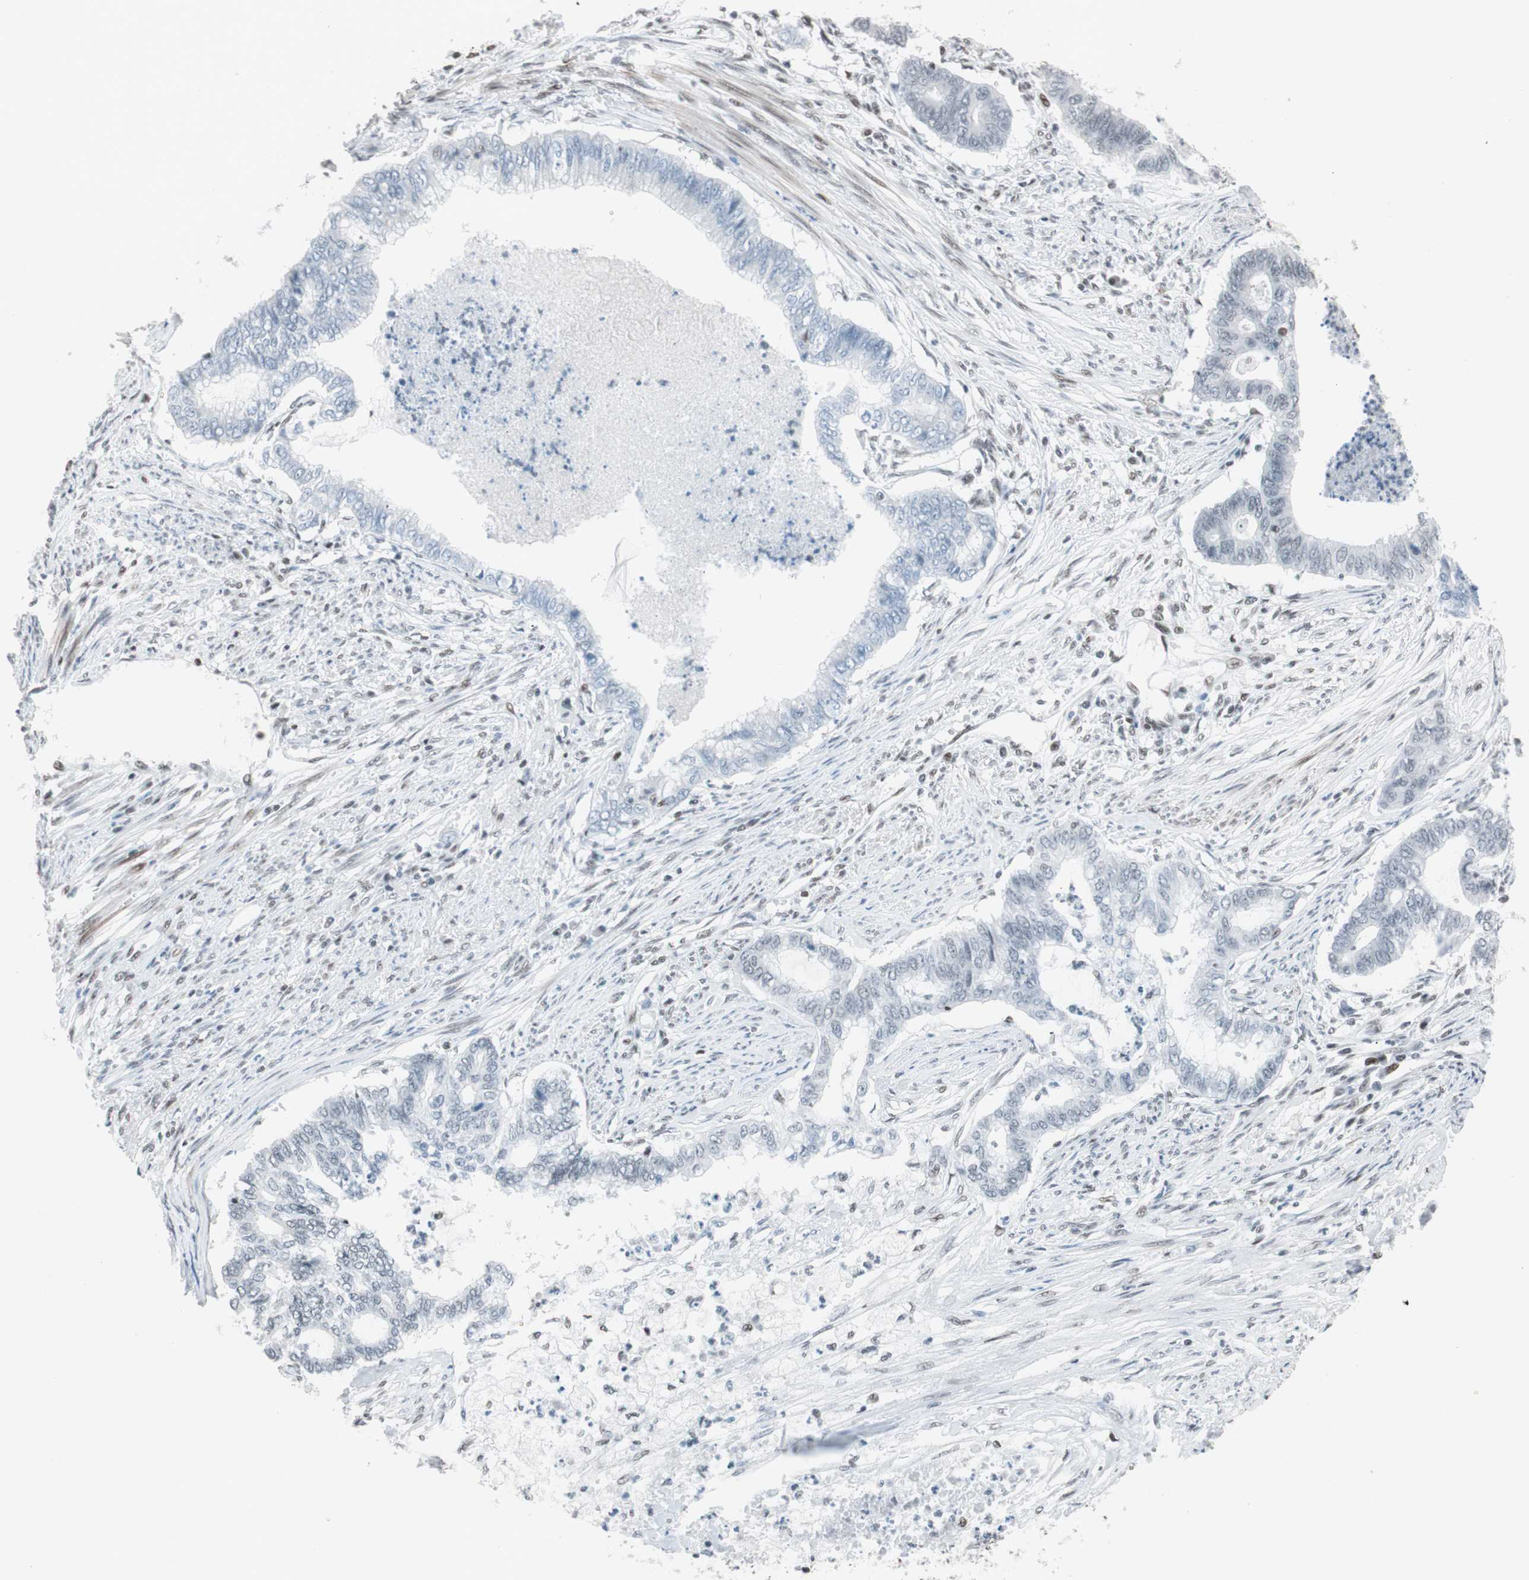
{"staining": {"intensity": "weak", "quantity": "<25%", "location": "nuclear"}, "tissue": "endometrial cancer", "cell_type": "Tumor cells", "image_type": "cancer", "snomed": [{"axis": "morphology", "description": "Adenocarcinoma, NOS"}, {"axis": "topography", "description": "Endometrium"}], "caption": "An immunohistochemistry histopathology image of adenocarcinoma (endometrial) is shown. There is no staining in tumor cells of adenocarcinoma (endometrial). The staining is performed using DAB brown chromogen with nuclei counter-stained in using hematoxylin.", "gene": "ARID1A", "patient": {"sex": "female", "age": 79}}